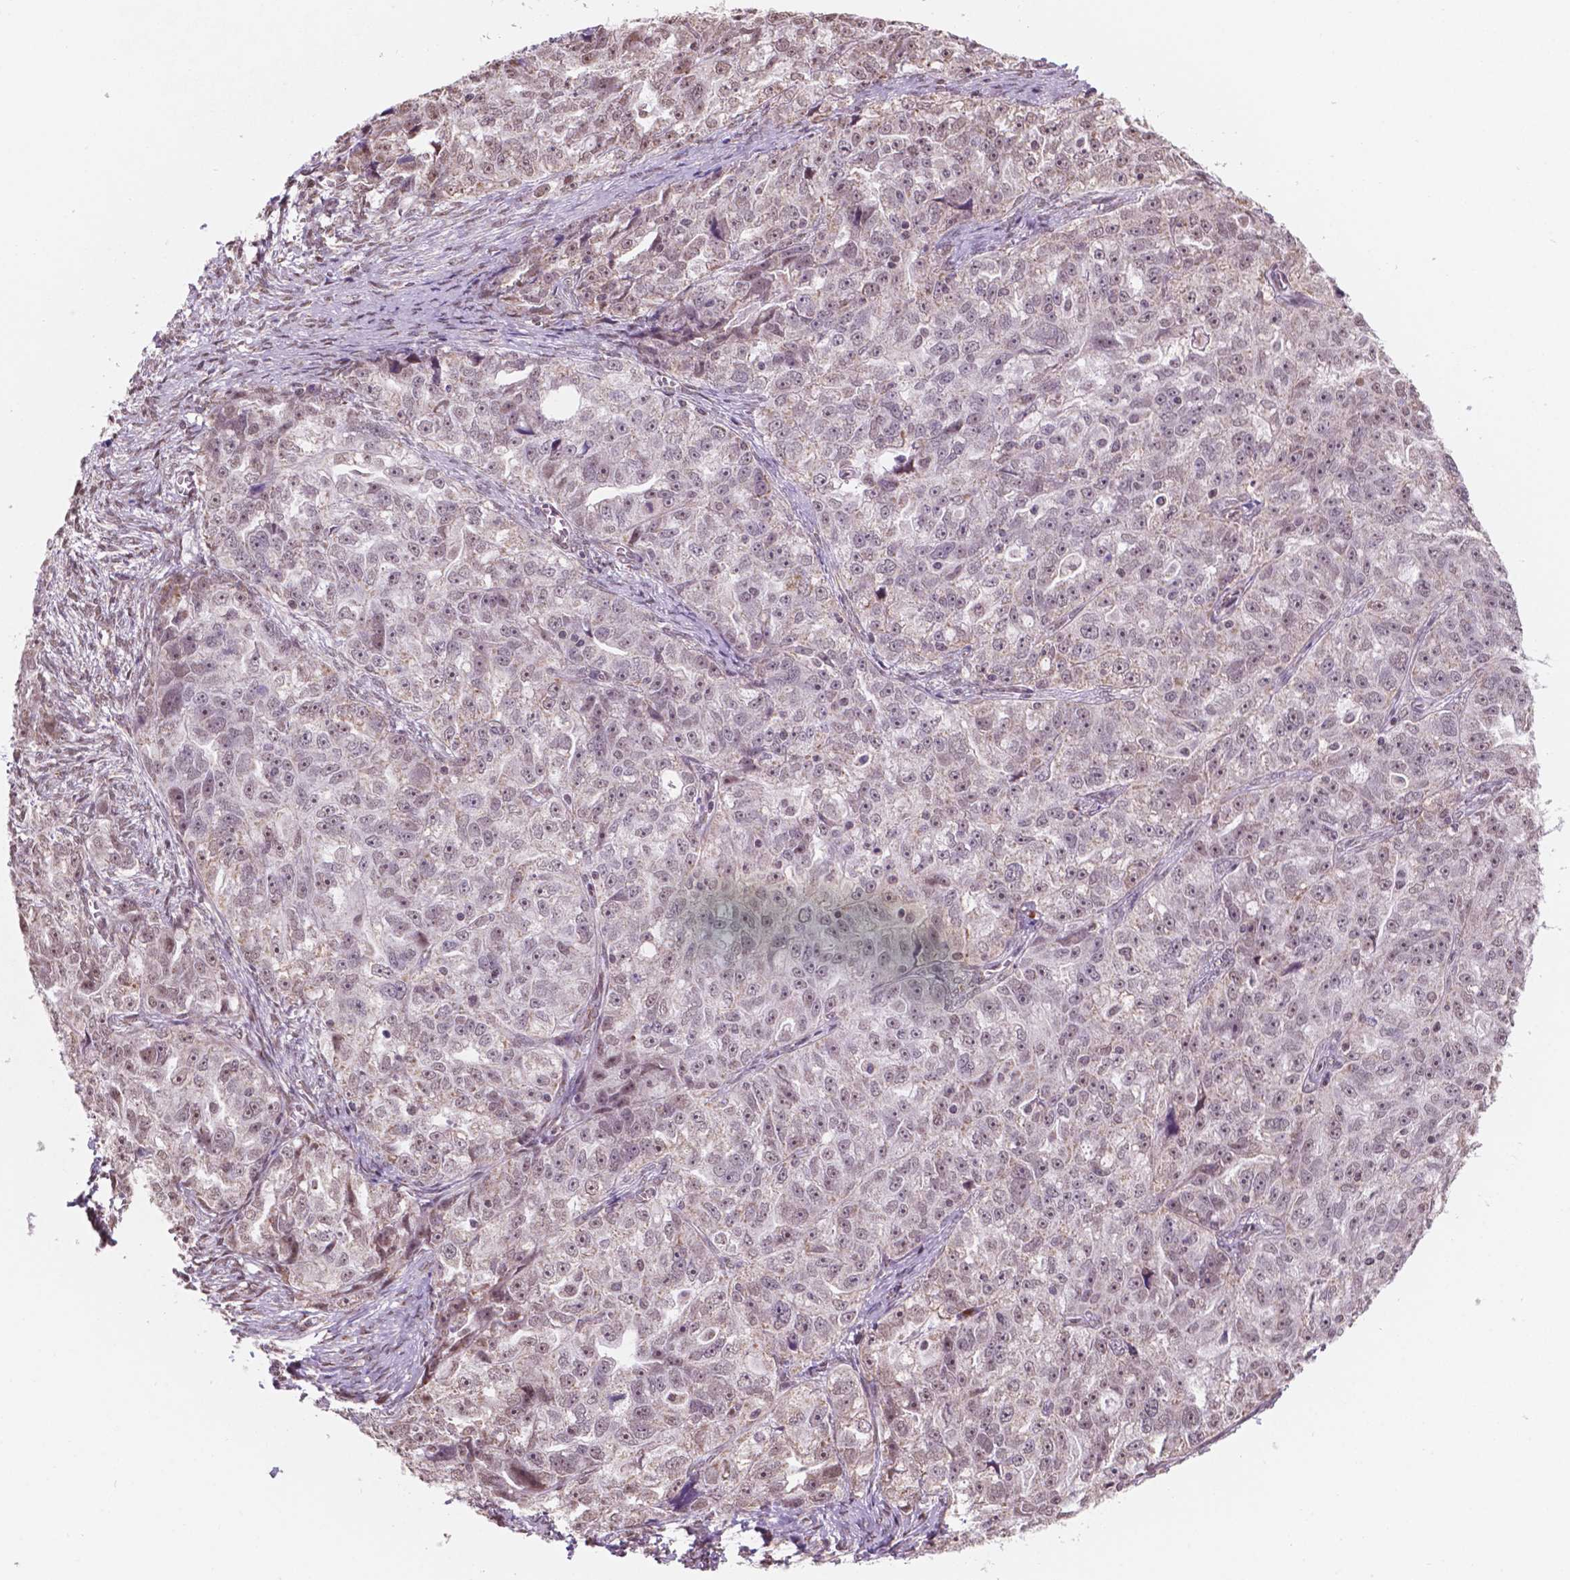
{"staining": {"intensity": "moderate", "quantity": "<25%", "location": "nuclear"}, "tissue": "ovarian cancer", "cell_type": "Tumor cells", "image_type": "cancer", "snomed": [{"axis": "morphology", "description": "Cystadenocarcinoma, serous, NOS"}, {"axis": "topography", "description": "Ovary"}], "caption": "Human ovarian cancer stained for a protein (brown) exhibits moderate nuclear positive expression in about <25% of tumor cells.", "gene": "NDUFA10", "patient": {"sex": "female", "age": 51}}